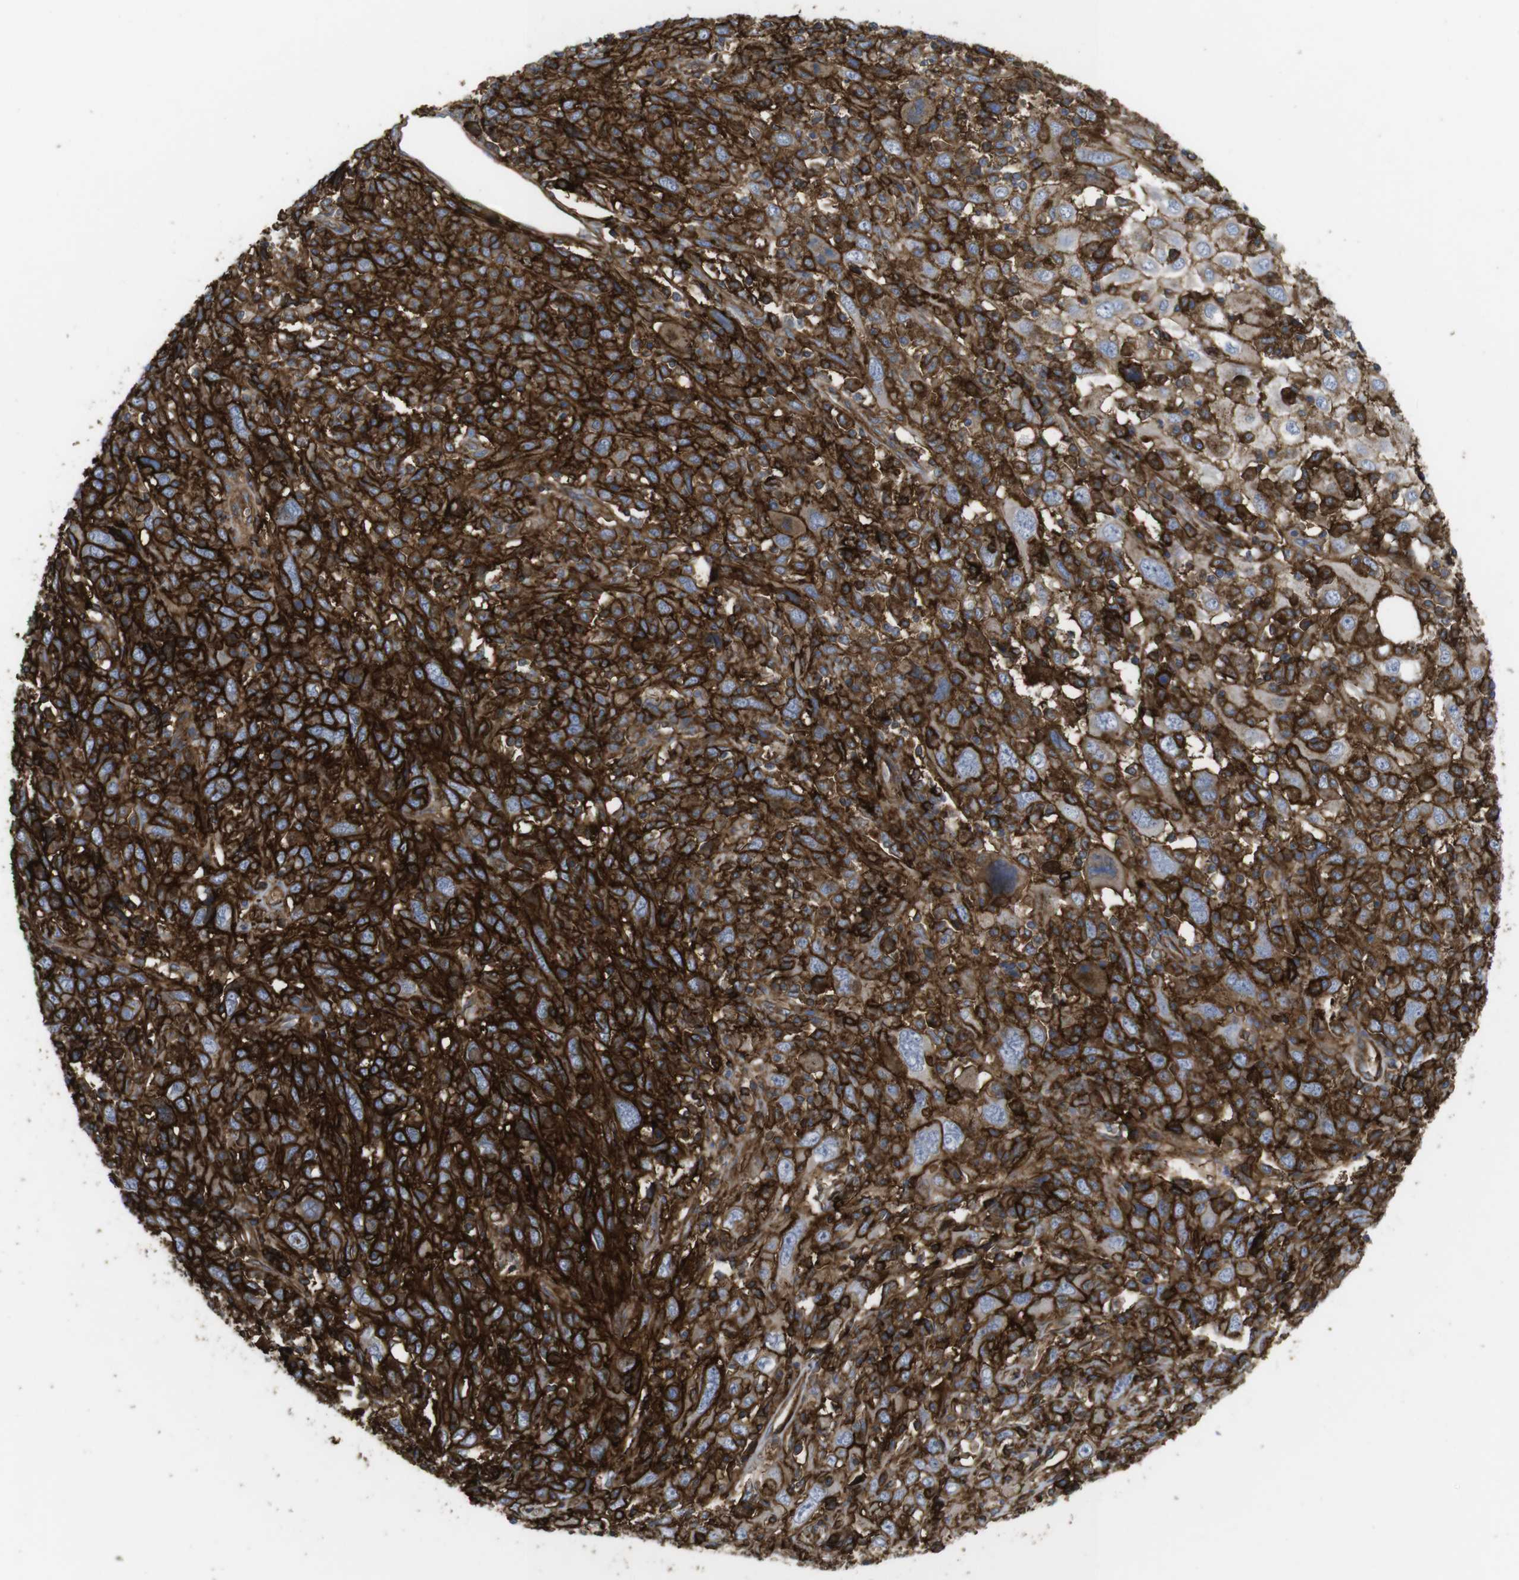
{"staining": {"intensity": "strong", "quantity": ">75%", "location": "cytoplasmic/membranous"}, "tissue": "cervical cancer", "cell_type": "Tumor cells", "image_type": "cancer", "snomed": [{"axis": "morphology", "description": "Squamous cell carcinoma, NOS"}, {"axis": "topography", "description": "Cervix"}], "caption": "A brown stain shows strong cytoplasmic/membranous expression of a protein in human cervical squamous cell carcinoma tumor cells.", "gene": "CCR6", "patient": {"sex": "female", "age": 46}}